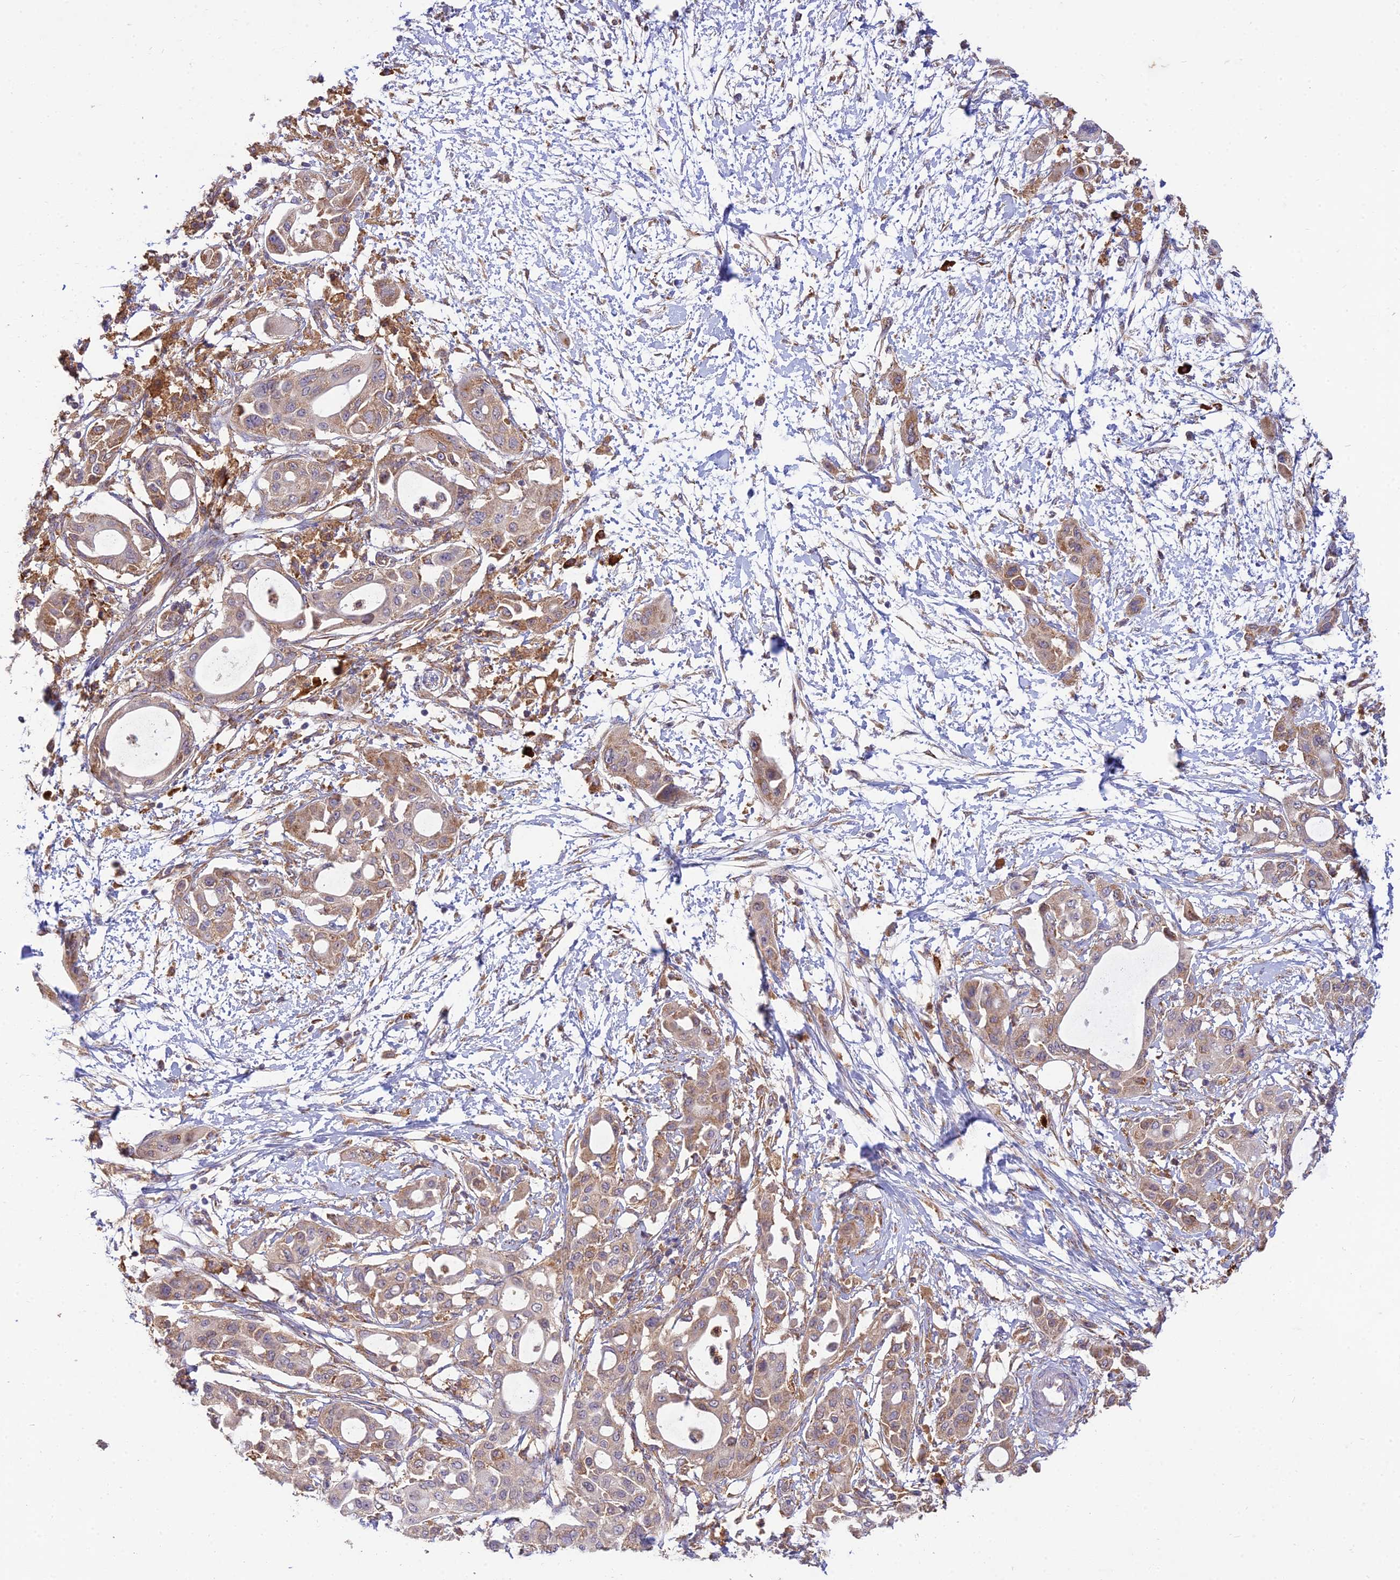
{"staining": {"intensity": "moderate", "quantity": "25%-75%", "location": "cytoplasmic/membranous"}, "tissue": "pancreatic cancer", "cell_type": "Tumor cells", "image_type": "cancer", "snomed": [{"axis": "morphology", "description": "Adenocarcinoma, NOS"}, {"axis": "topography", "description": "Pancreas"}], "caption": "High-magnification brightfield microscopy of pancreatic cancer (adenocarcinoma) stained with DAB (3,3'-diaminobenzidine) (brown) and counterstained with hematoxylin (blue). tumor cells exhibit moderate cytoplasmic/membranous staining is present in approximately25%-75% of cells. The protein is shown in brown color, while the nuclei are stained blue.", "gene": "NXNL2", "patient": {"sex": "male", "age": 68}}